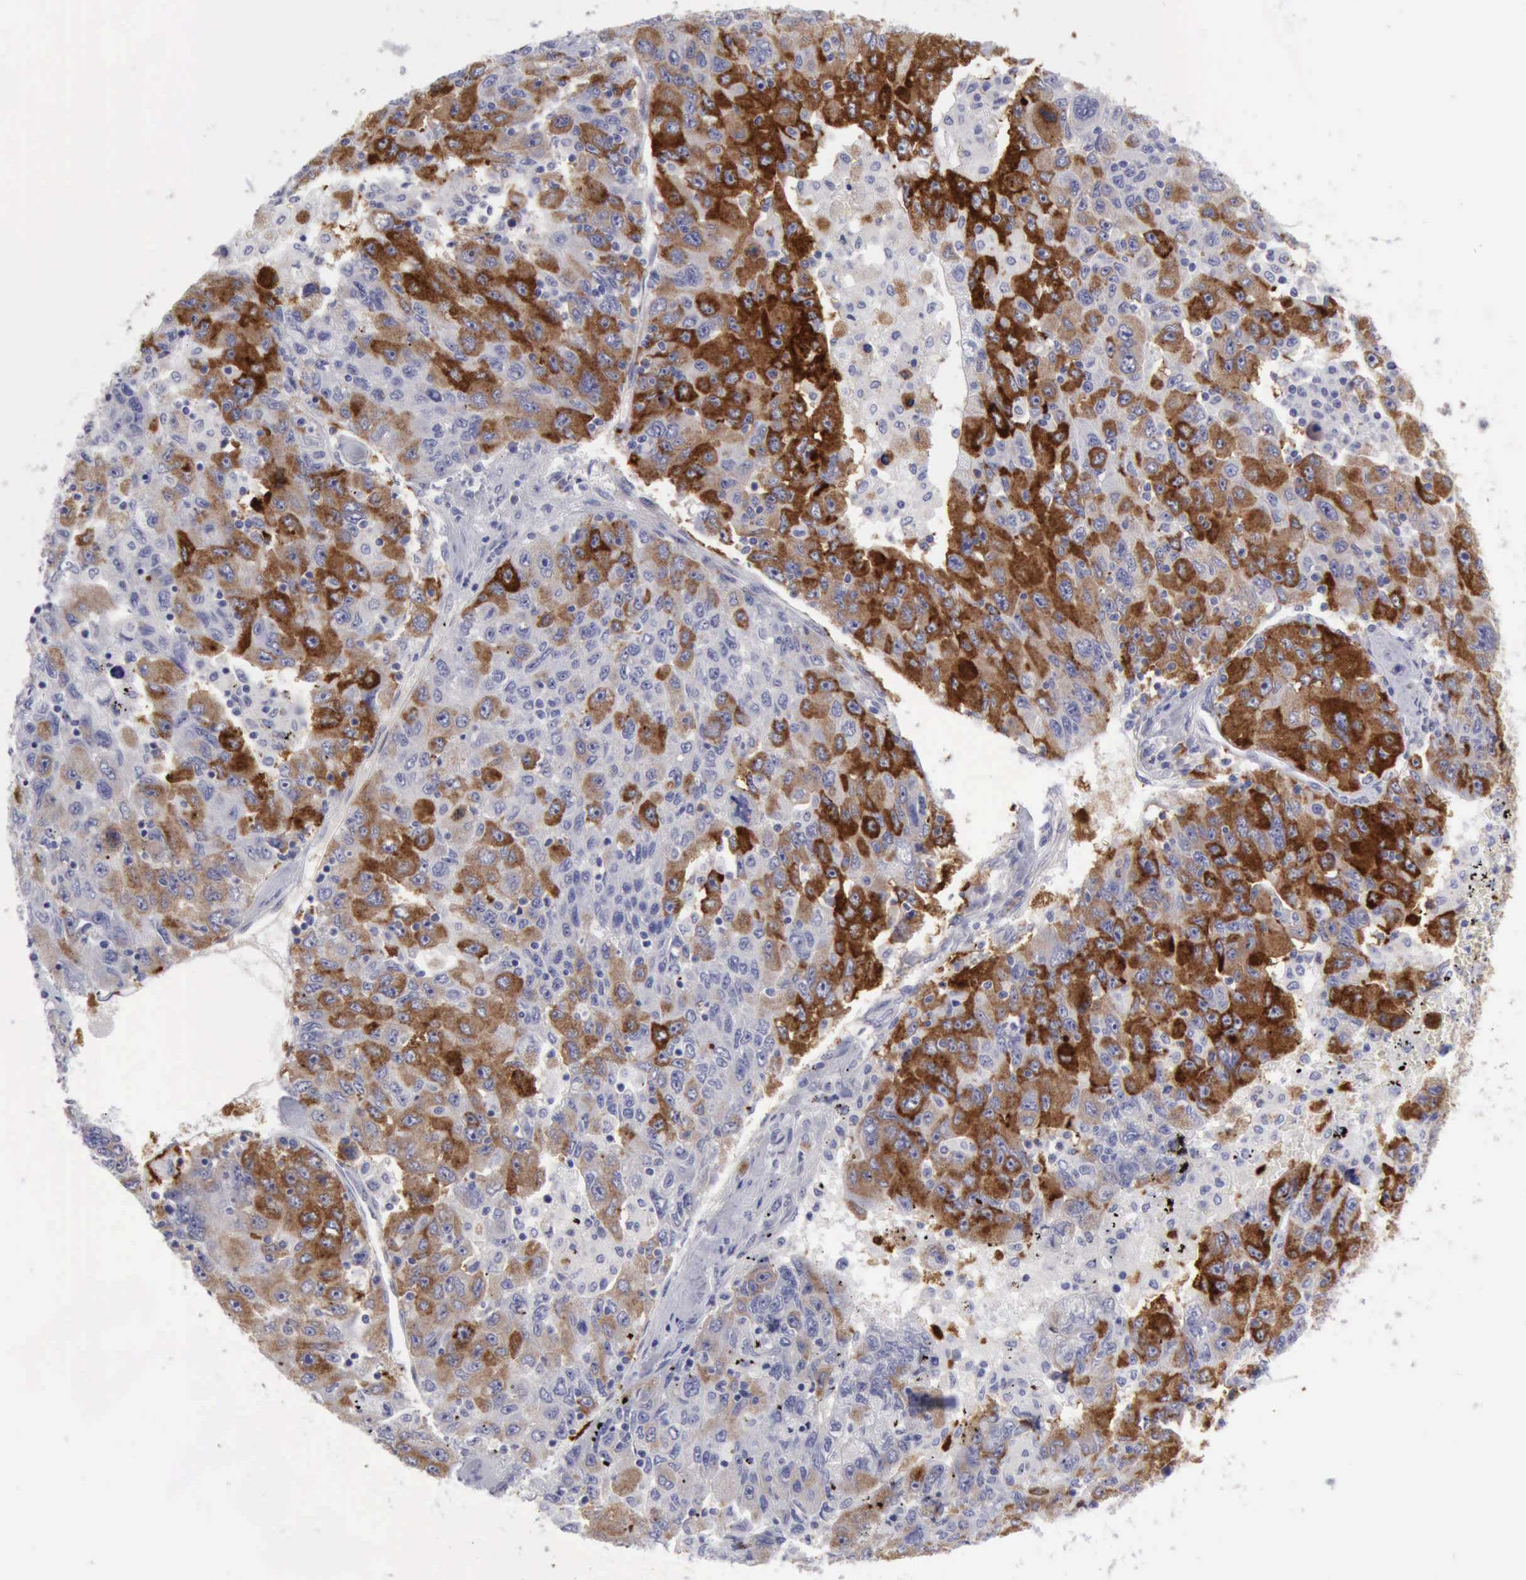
{"staining": {"intensity": "strong", "quantity": "25%-75%", "location": "cytoplasmic/membranous"}, "tissue": "liver cancer", "cell_type": "Tumor cells", "image_type": "cancer", "snomed": [{"axis": "morphology", "description": "Carcinoma, Hepatocellular, NOS"}, {"axis": "topography", "description": "Liver"}], "caption": "Immunohistochemistry (IHC) of liver hepatocellular carcinoma displays high levels of strong cytoplasmic/membranous positivity in about 25%-75% of tumor cells.", "gene": "TFRC", "patient": {"sex": "male", "age": 49}}